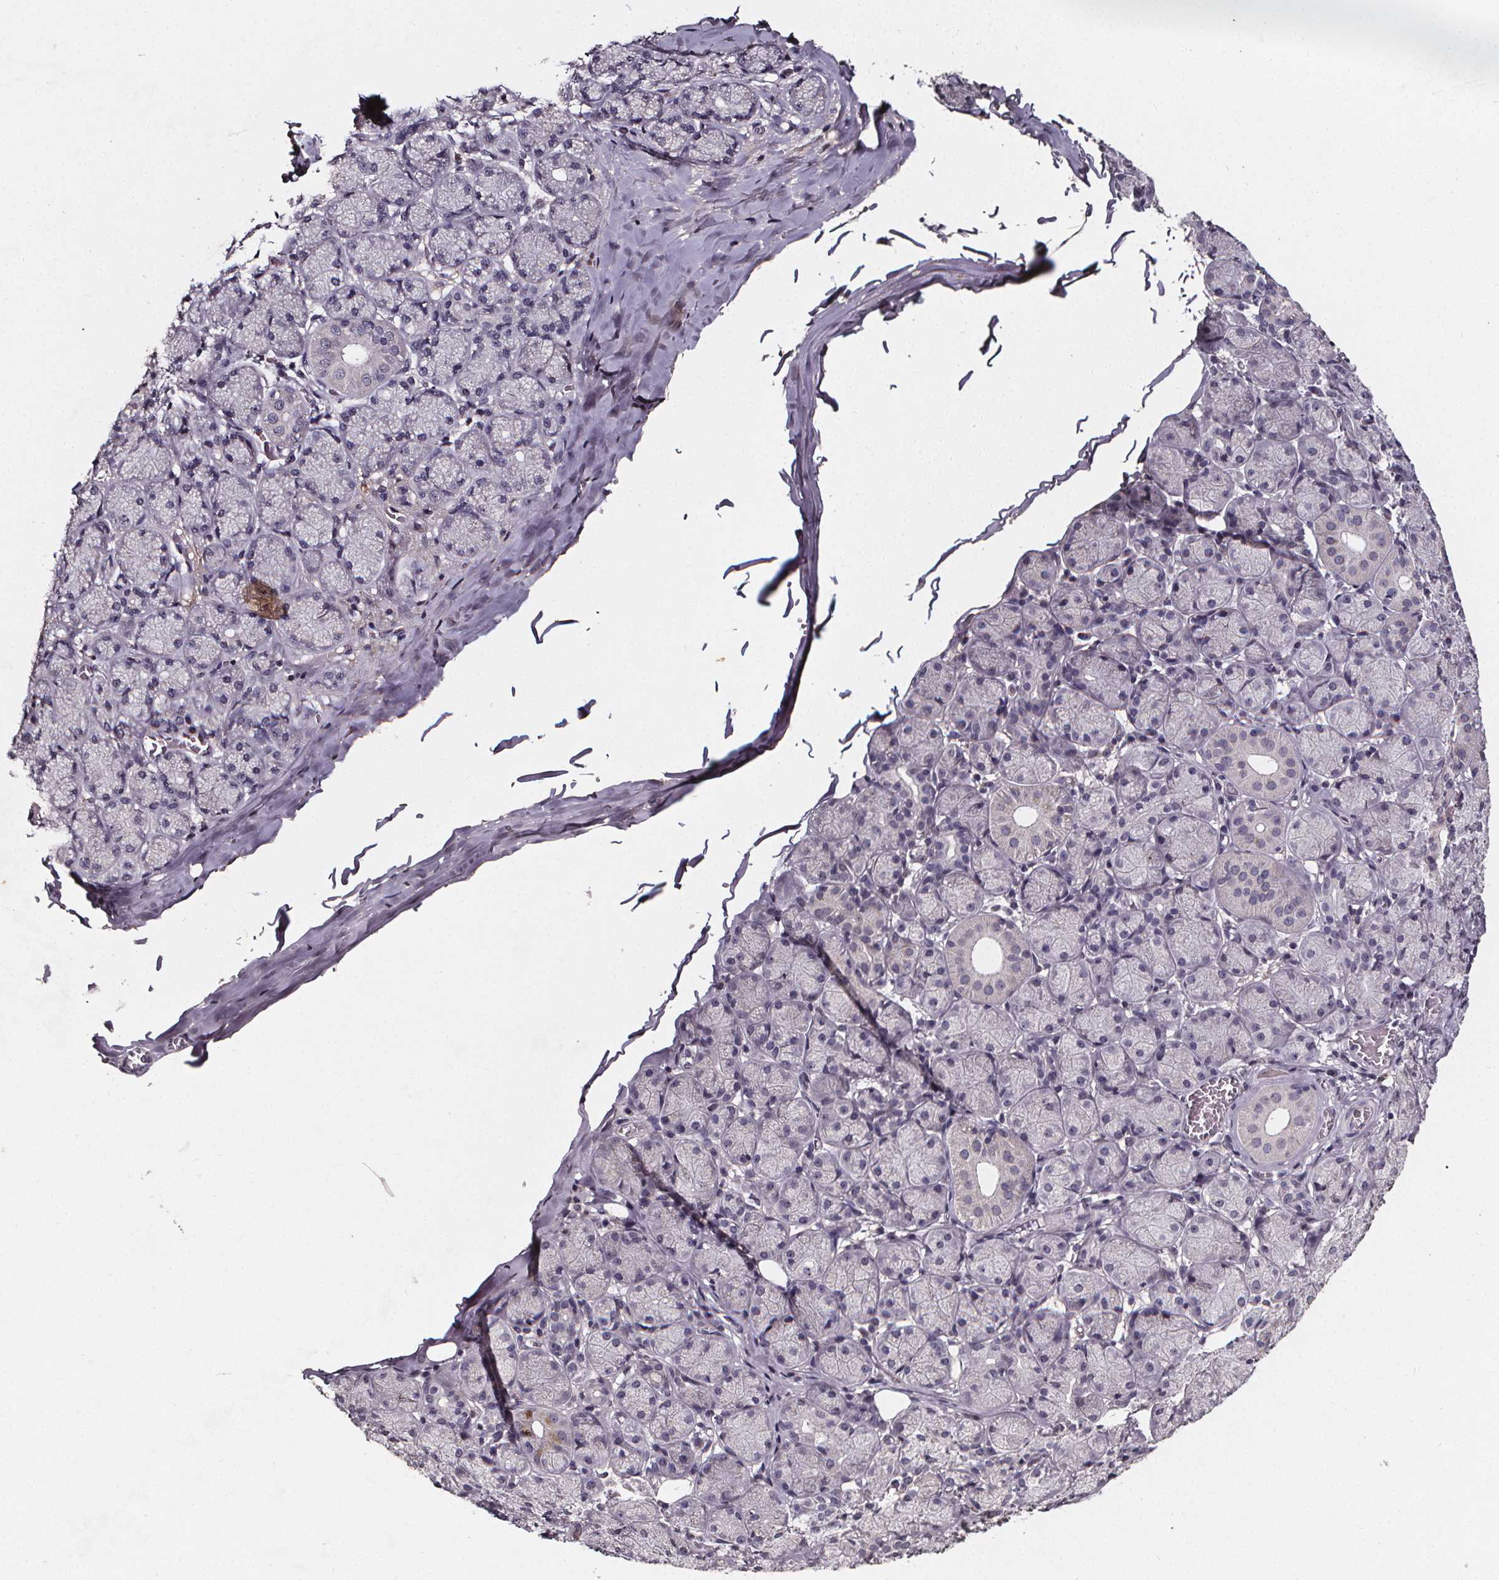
{"staining": {"intensity": "moderate", "quantity": "<25%", "location": "cytoplasmic/membranous"}, "tissue": "salivary gland", "cell_type": "Glandular cells", "image_type": "normal", "snomed": [{"axis": "morphology", "description": "Normal tissue, NOS"}, {"axis": "topography", "description": "Salivary gland"}, {"axis": "topography", "description": "Peripheral nerve tissue"}], "caption": "IHC (DAB (3,3'-diaminobenzidine)) staining of benign salivary gland demonstrates moderate cytoplasmic/membranous protein expression in approximately <25% of glandular cells.", "gene": "SPAG8", "patient": {"sex": "female", "age": 24}}